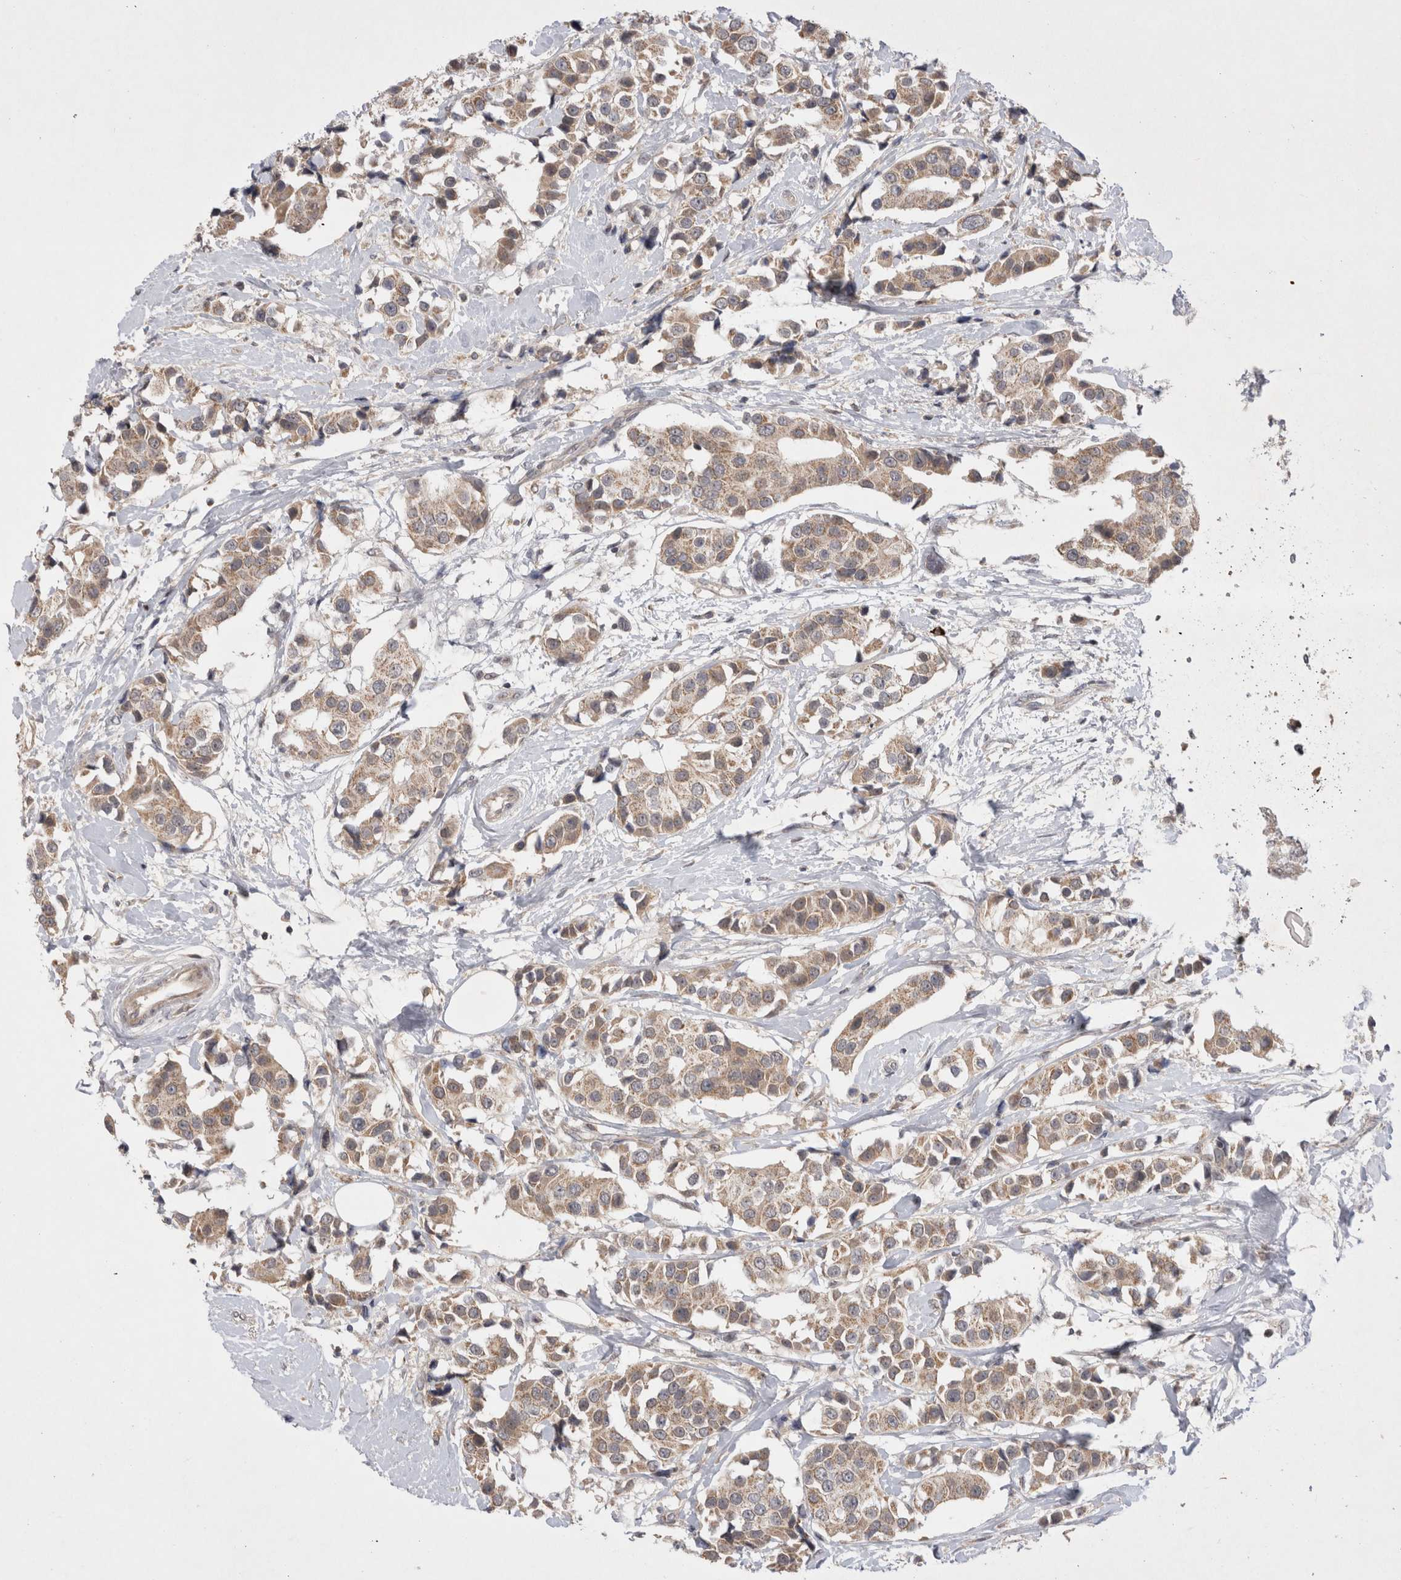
{"staining": {"intensity": "weak", "quantity": "25%-75%", "location": "cytoplasmic/membranous"}, "tissue": "breast cancer", "cell_type": "Tumor cells", "image_type": "cancer", "snomed": [{"axis": "morphology", "description": "Normal tissue, NOS"}, {"axis": "morphology", "description": "Duct carcinoma"}, {"axis": "topography", "description": "Breast"}], "caption": "Weak cytoplasmic/membranous staining is appreciated in approximately 25%-75% of tumor cells in breast intraductal carcinoma.", "gene": "PLEKHM1", "patient": {"sex": "female", "age": 39}}